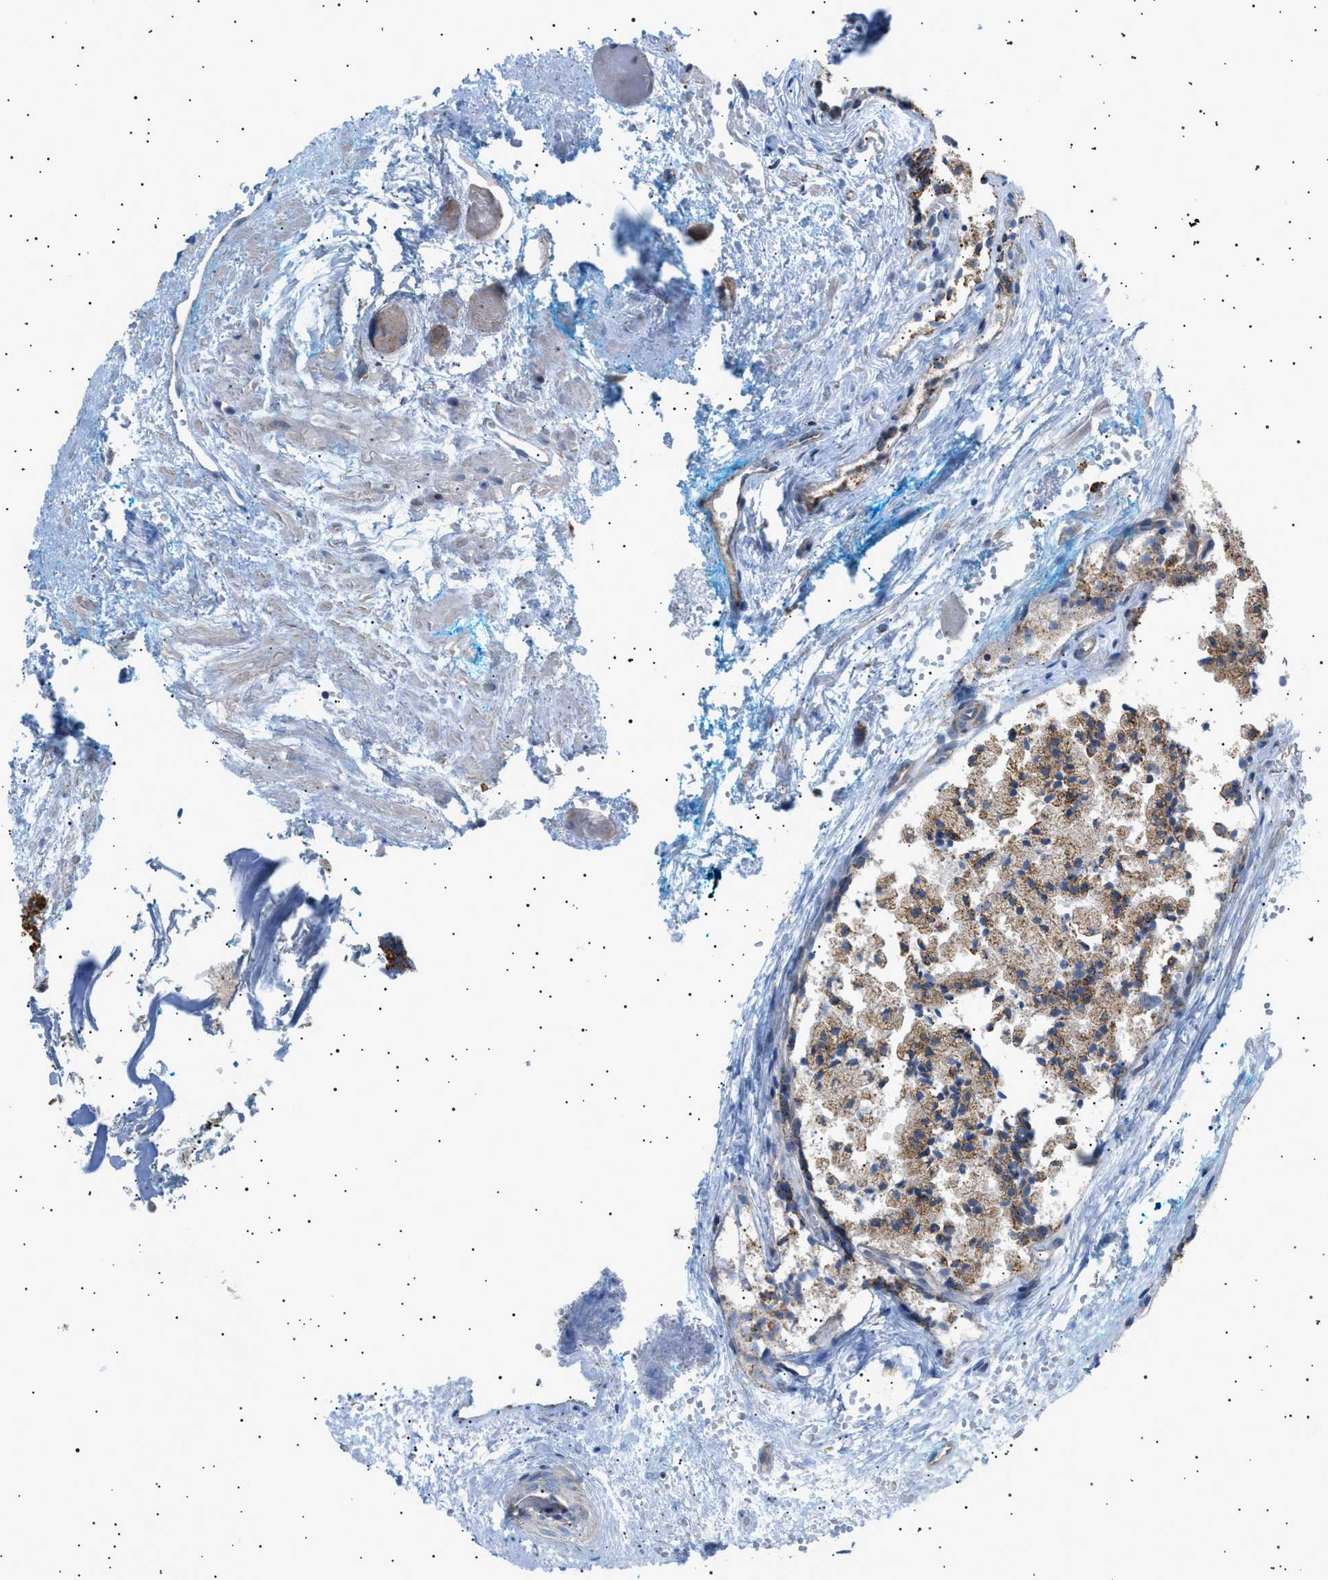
{"staining": {"intensity": "moderate", "quantity": ">75%", "location": "cytoplasmic/membranous"}, "tissue": "prostate cancer", "cell_type": "Tumor cells", "image_type": "cancer", "snomed": [{"axis": "morphology", "description": "Adenocarcinoma, Low grade"}, {"axis": "topography", "description": "Prostate"}], "caption": "Adenocarcinoma (low-grade) (prostate) stained with IHC exhibits moderate cytoplasmic/membranous positivity in approximately >75% of tumor cells.", "gene": "UBXN8", "patient": {"sex": "male", "age": 57}}